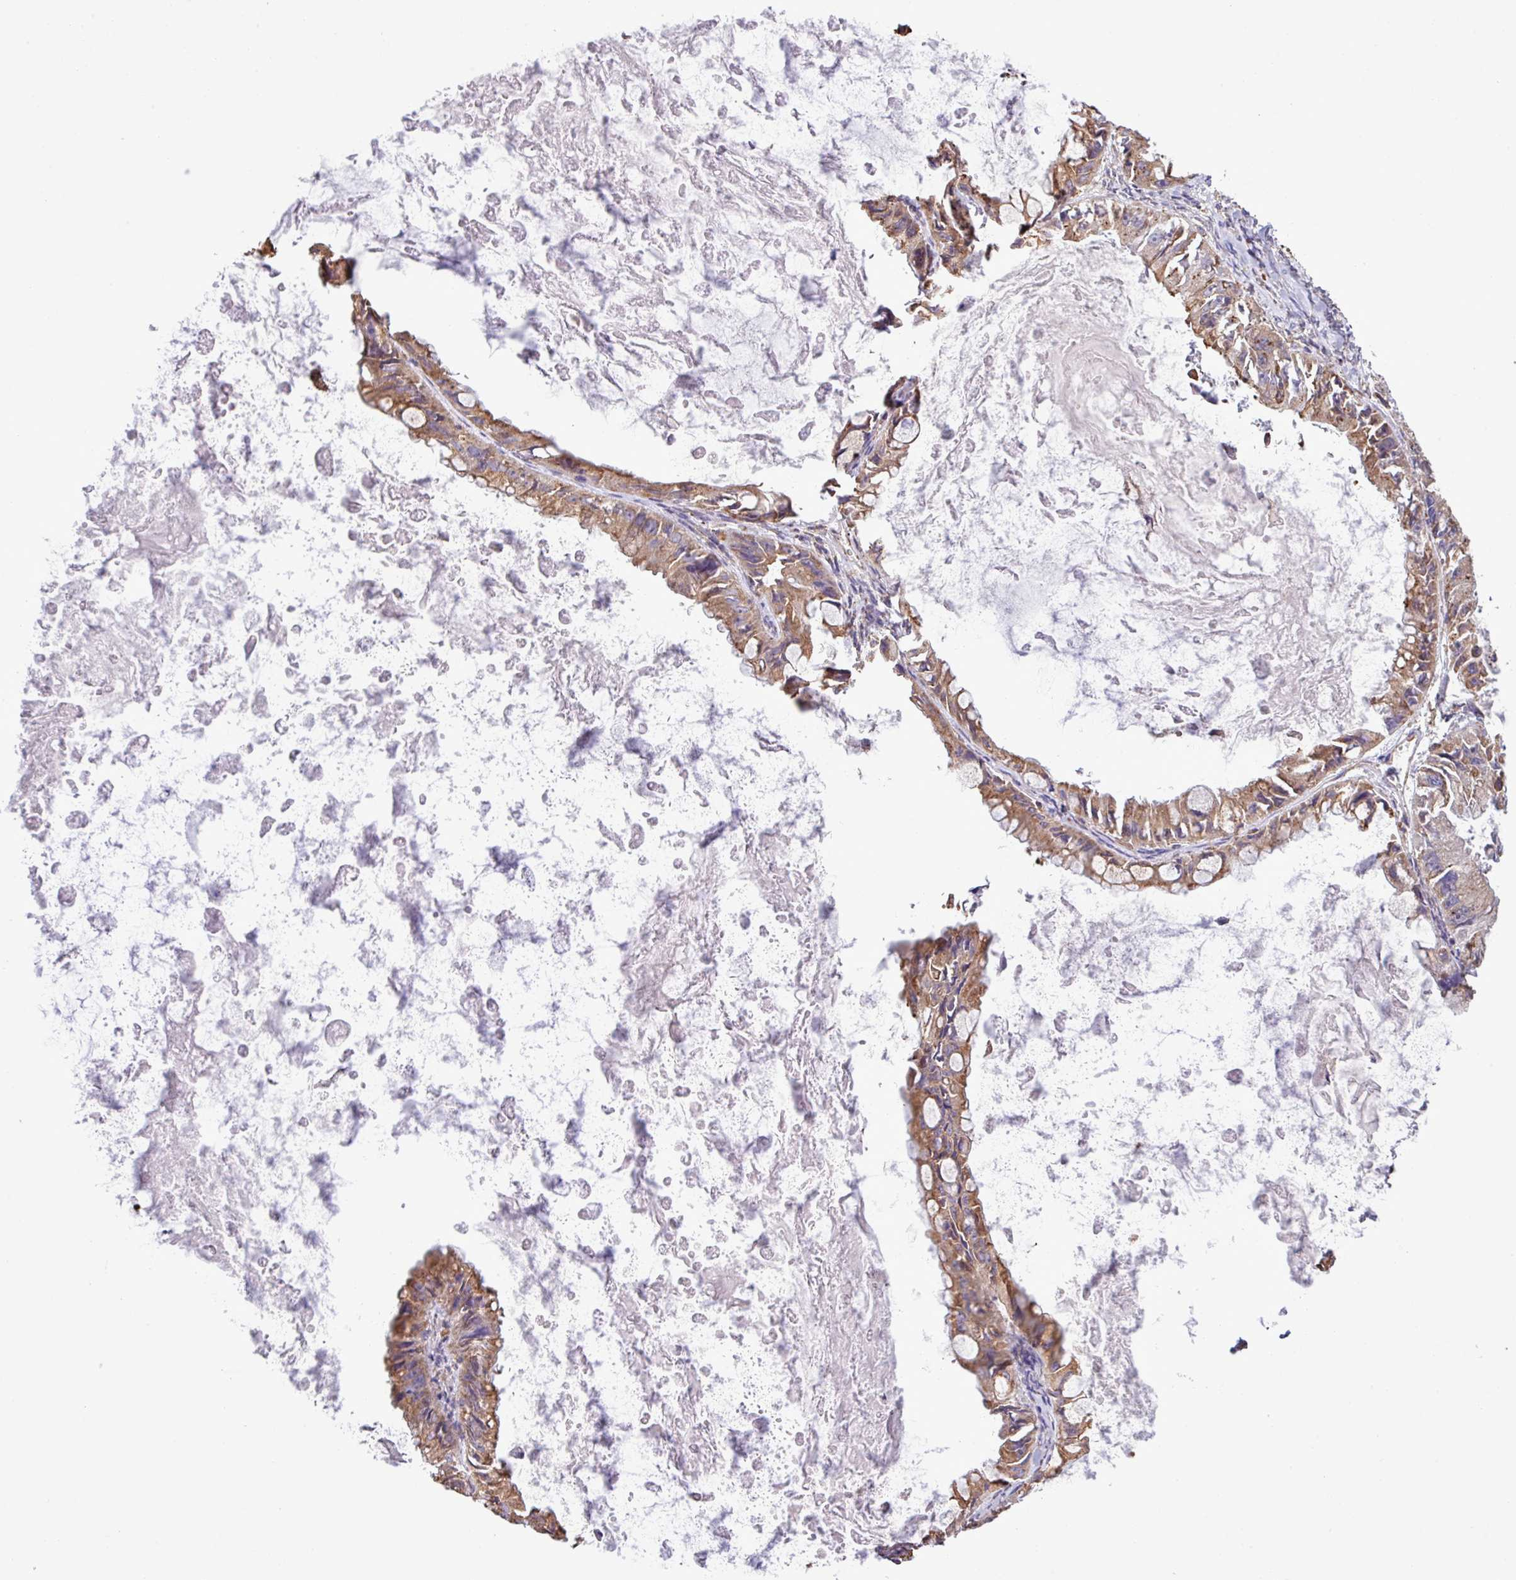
{"staining": {"intensity": "moderate", "quantity": ">75%", "location": "cytoplasmic/membranous"}, "tissue": "ovarian cancer", "cell_type": "Tumor cells", "image_type": "cancer", "snomed": [{"axis": "morphology", "description": "Cystadenocarcinoma, mucinous, NOS"}, {"axis": "topography", "description": "Ovary"}], "caption": "Protein analysis of ovarian cancer tissue reveals moderate cytoplasmic/membranous positivity in approximately >75% of tumor cells.", "gene": "ZSCAN5A", "patient": {"sex": "female", "age": 61}}